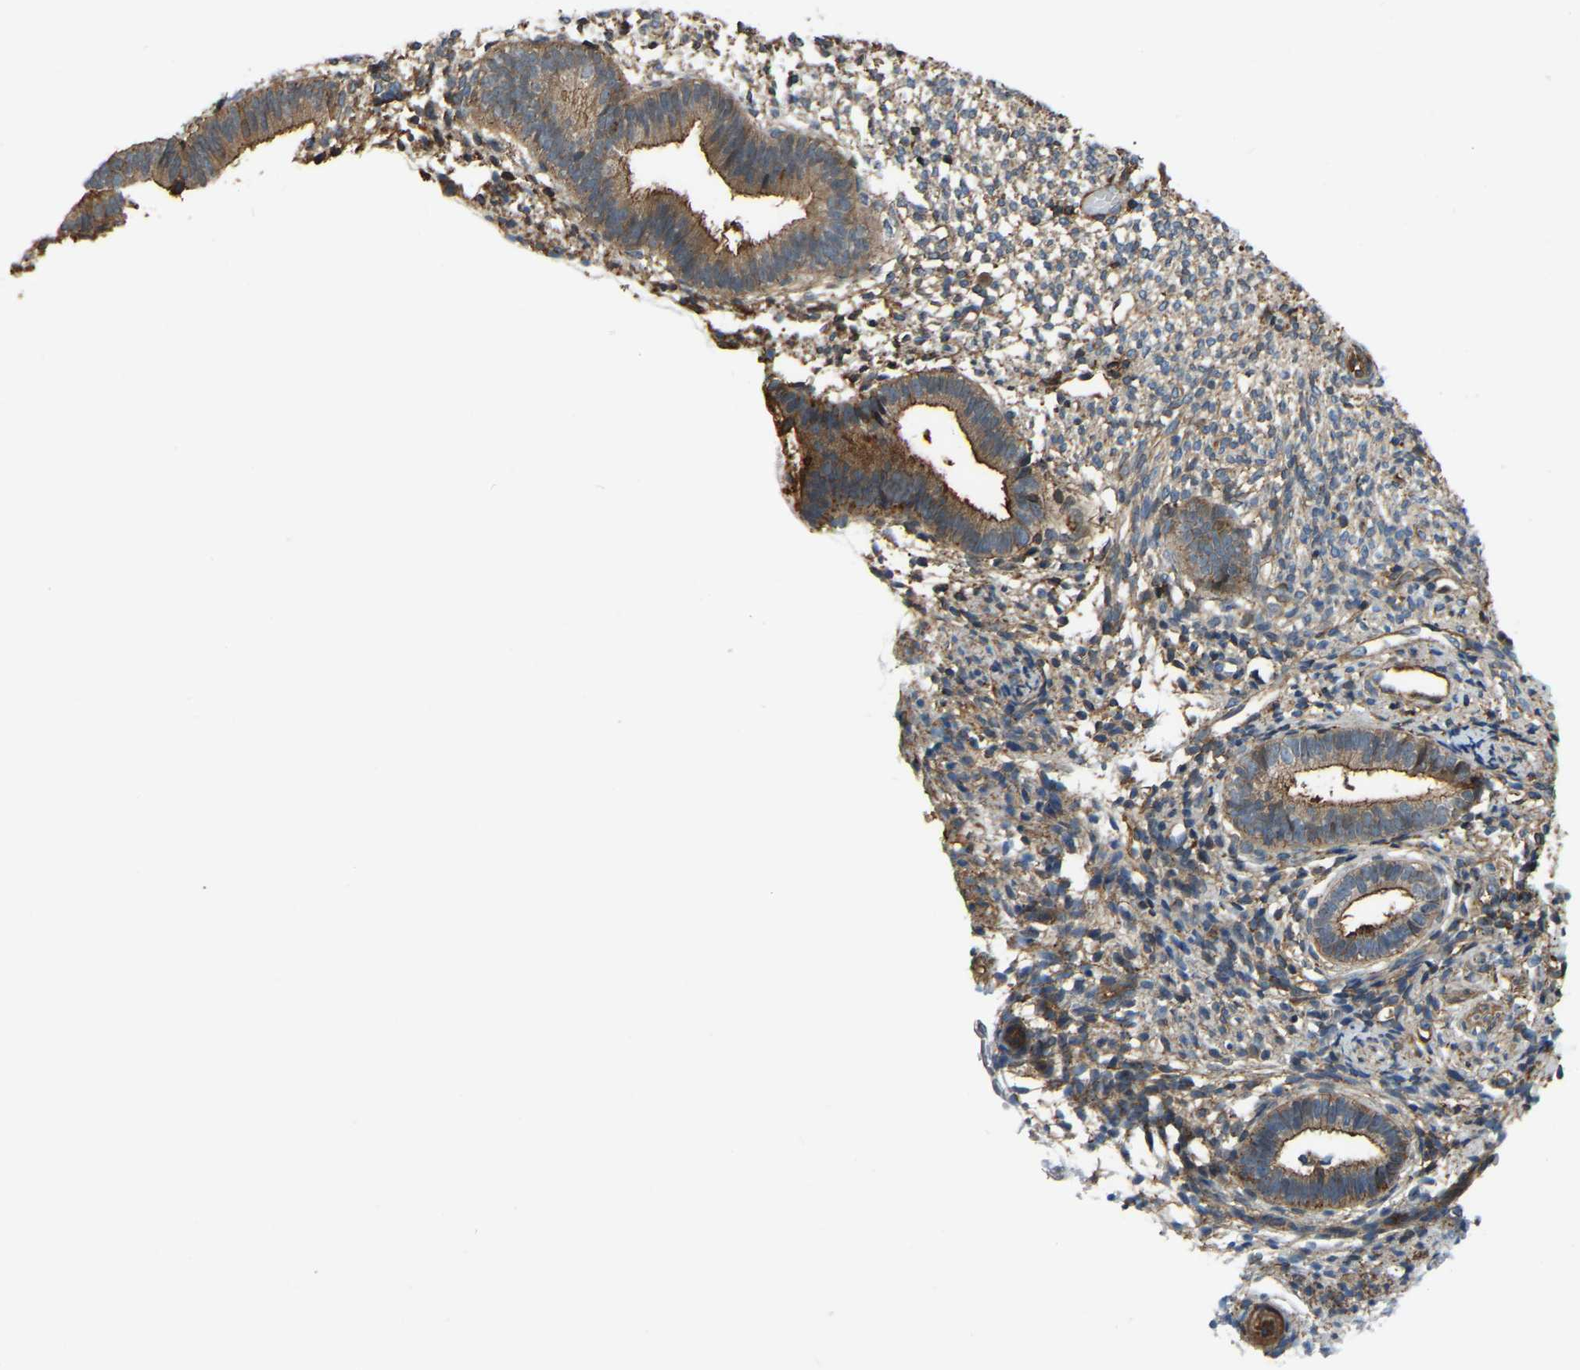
{"staining": {"intensity": "moderate", "quantity": ">75%", "location": "cytoplasmic/membranous"}, "tissue": "endometrium", "cell_type": "Cells in endometrial stroma", "image_type": "normal", "snomed": [{"axis": "morphology", "description": "Normal tissue, NOS"}, {"axis": "topography", "description": "Endometrium"}], "caption": "Immunohistochemical staining of normal human endometrium shows >75% levels of moderate cytoplasmic/membranous protein expression in approximately >75% of cells in endometrial stroma.", "gene": "SAMD9L", "patient": {"sex": "female", "age": 46}}